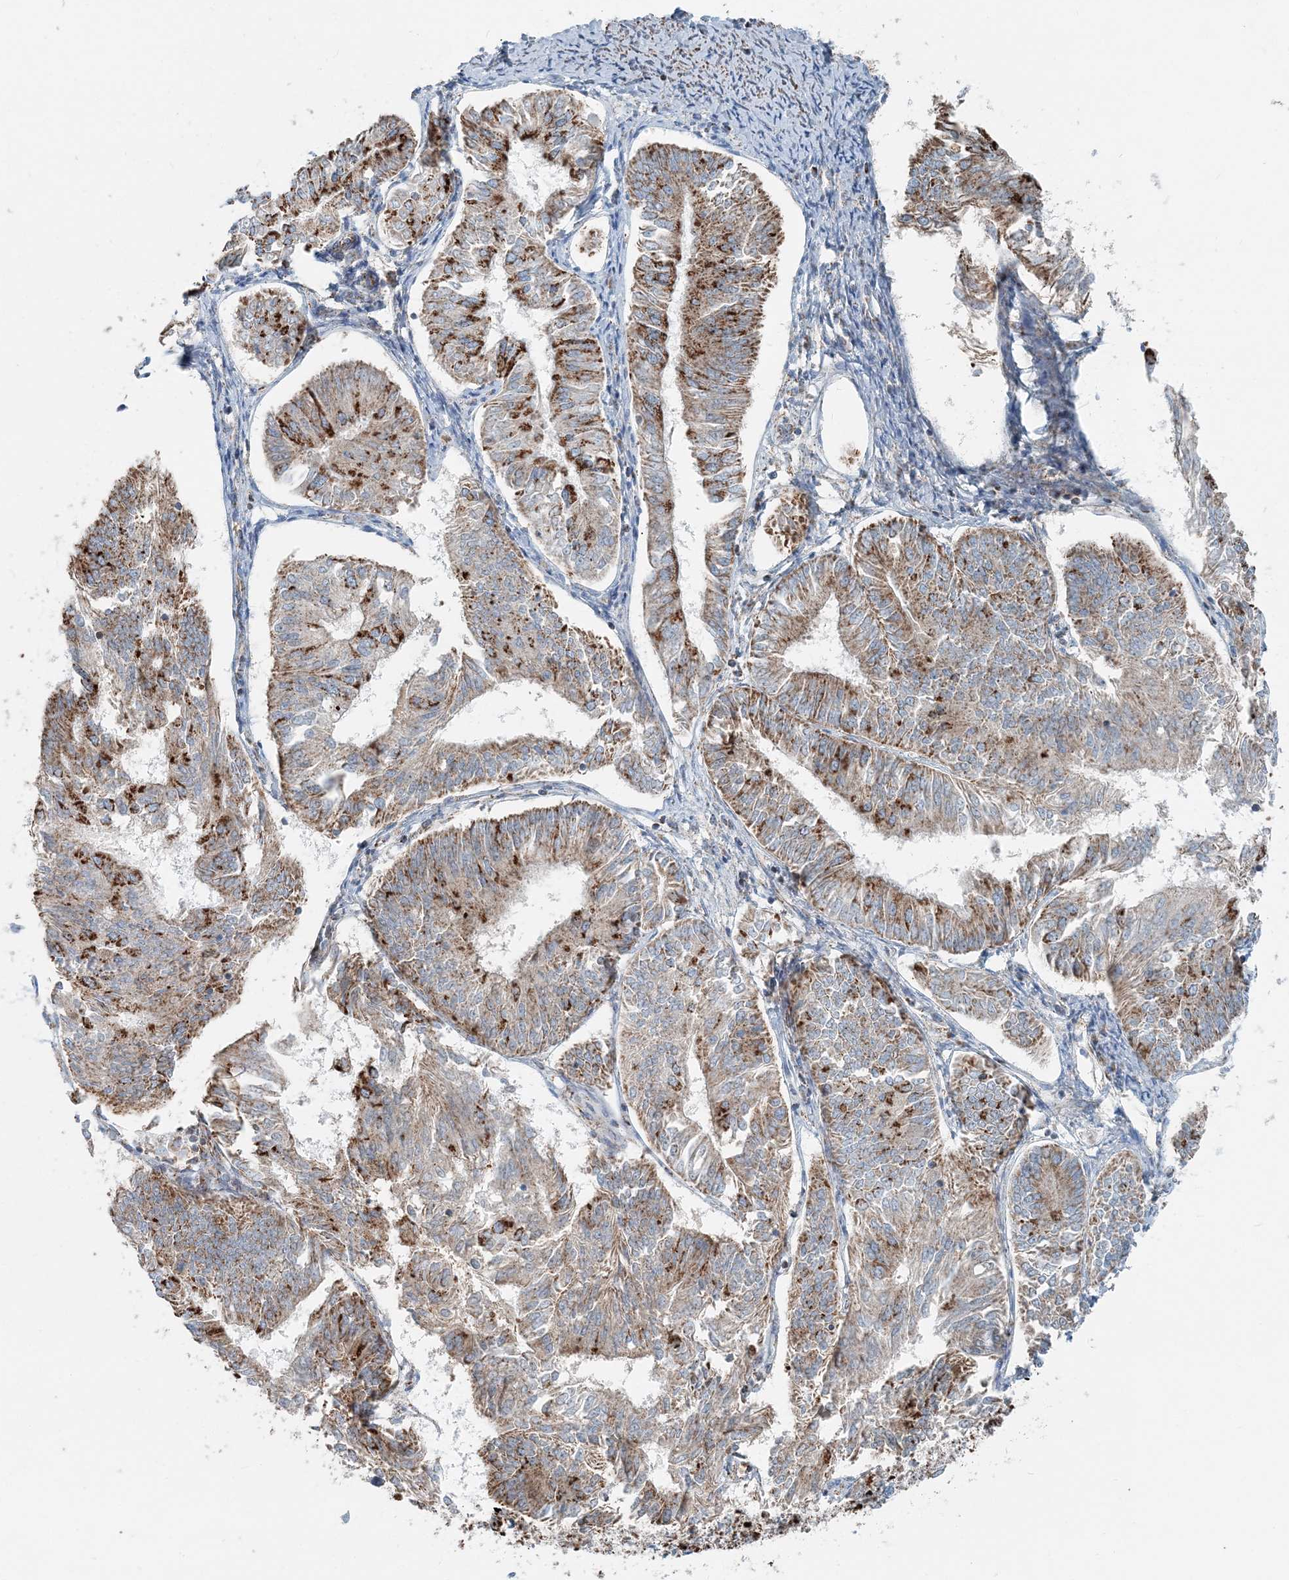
{"staining": {"intensity": "strong", "quantity": "<25%", "location": "cytoplasmic/membranous"}, "tissue": "endometrial cancer", "cell_type": "Tumor cells", "image_type": "cancer", "snomed": [{"axis": "morphology", "description": "Adenocarcinoma, NOS"}, {"axis": "topography", "description": "Endometrium"}], "caption": "Immunohistochemistry (IHC) image of neoplastic tissue: endometrial cancer stained using IHC shows medium levels of strong protein expression localized specifically in the cytoplasmic/membranous of tumor cells, appearing as a cytoplasmic/membranous brown color.", "gene": "INTU", "patient": {"sex": "female", "age": 58}}